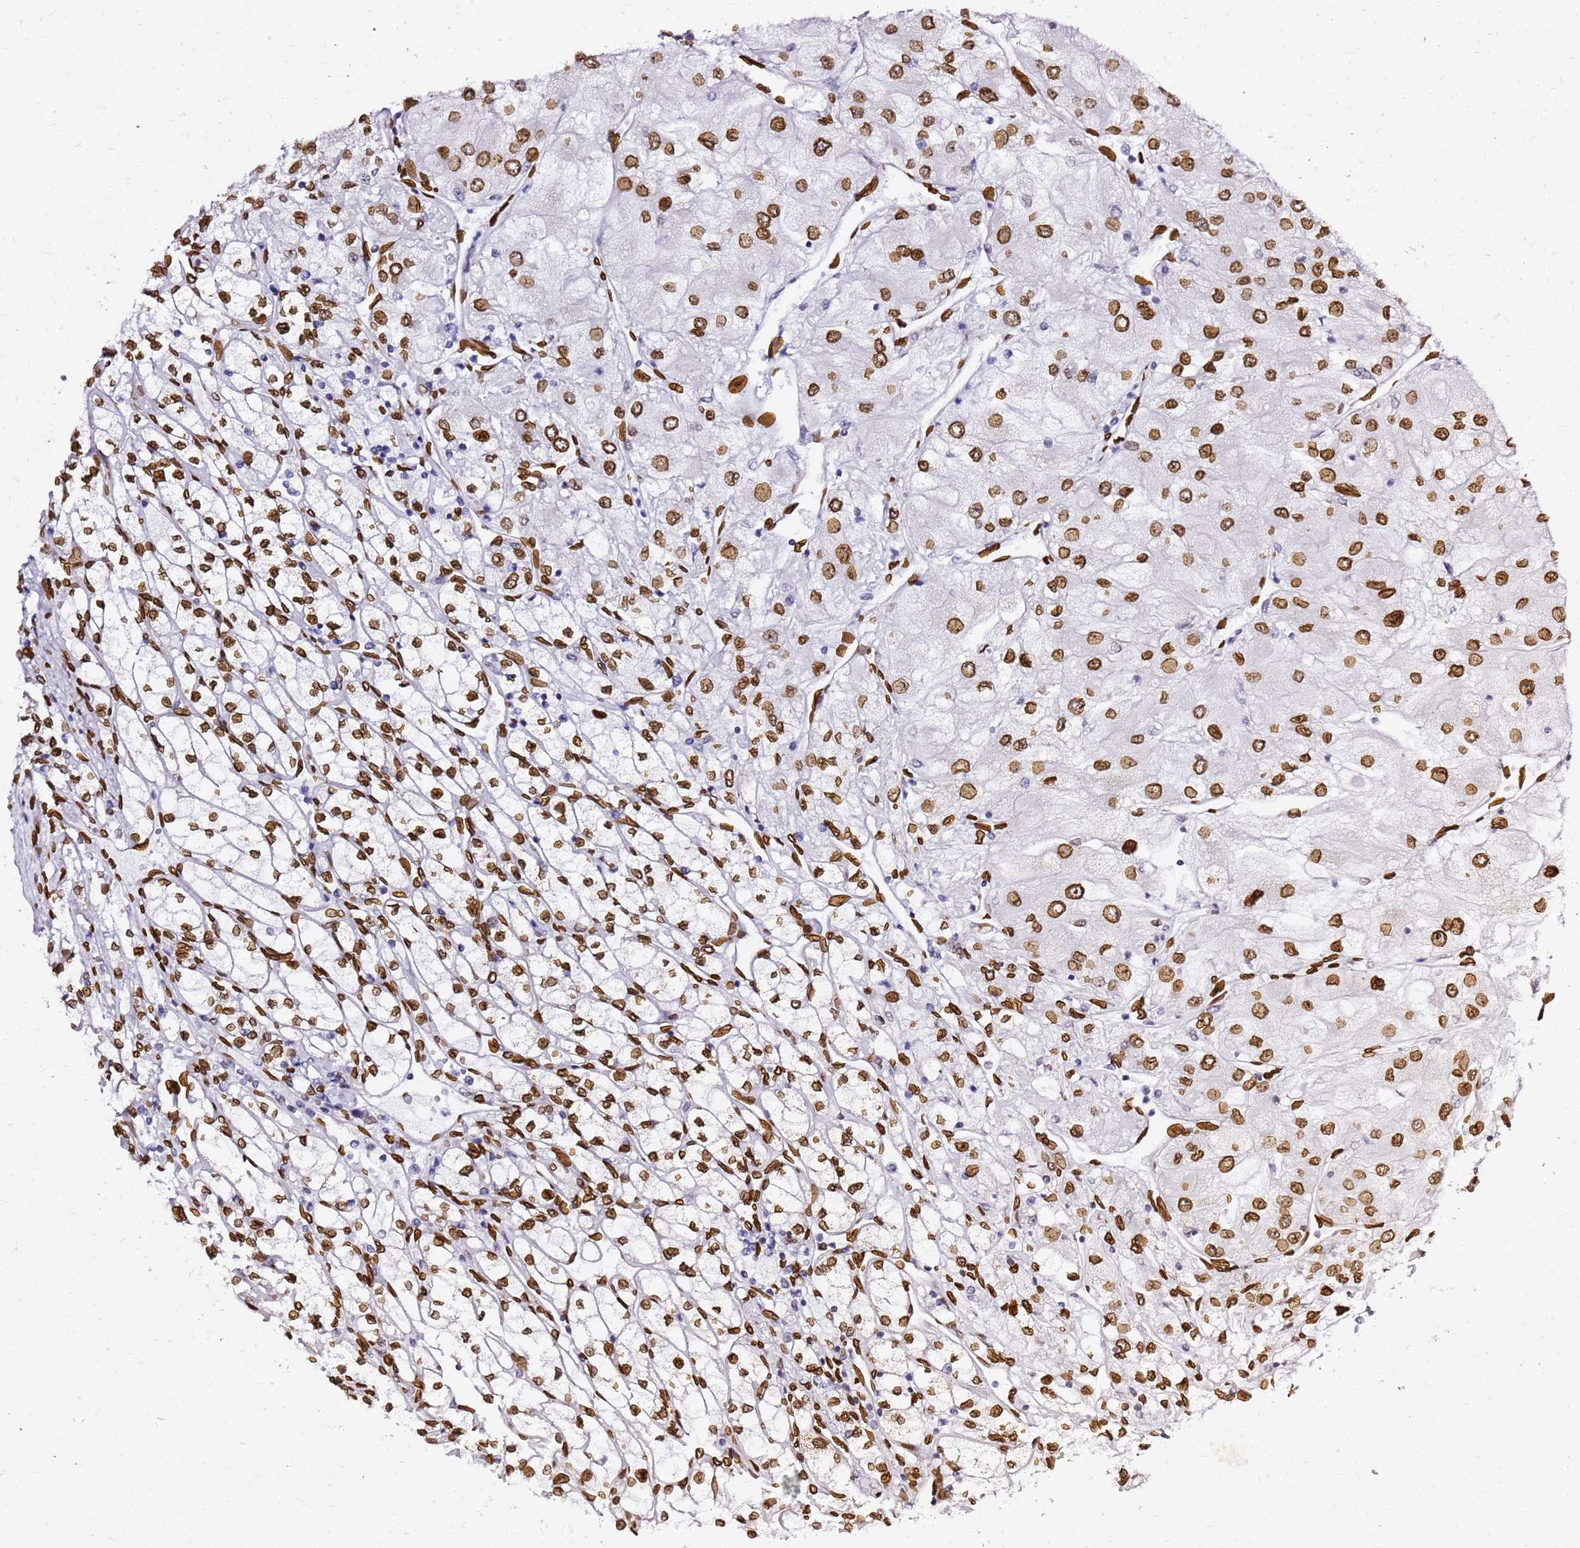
{"staining": {"intensity": "moderate", "quantity": ">75%", "location": "cytoplasmic/membranous,nuclear"}, "tissue": "renal cancer", "cell_type": "Tumor cells", "image_type": "cancer", "snomed": [{"axis": "morphology", "description": "Adenocarcinoma, NOS"}, {"axis": "topography", "description": "Kidney"}], "caption": "Renal cancer (adenocarcinoma) stained with IHC displays moderate cytoplasmic/membranous and nuclear positivity in approximately >75% of tumor cells.", "gene": "C6orf141", "patient": {"sex": "male", "age": 80}}